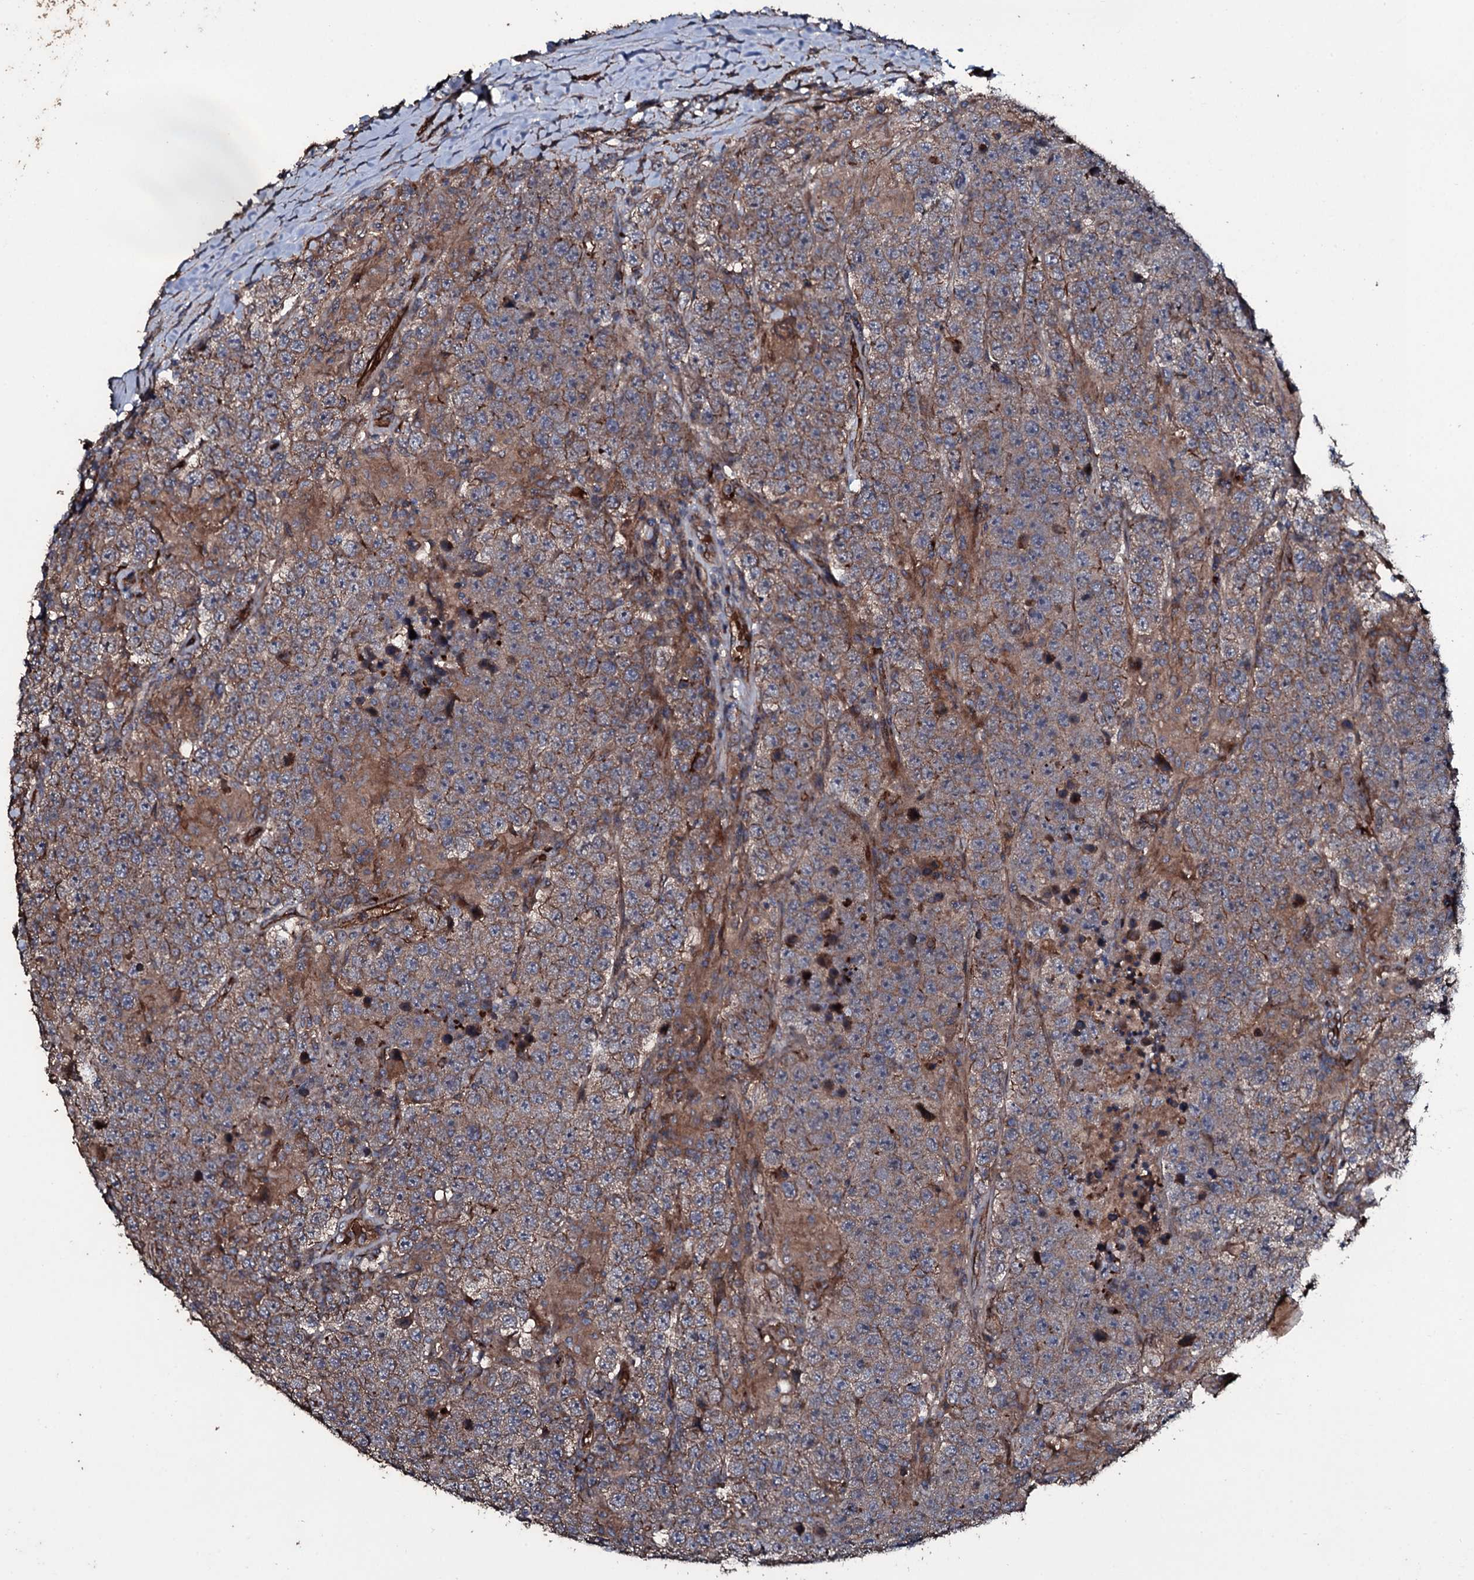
{"staining": {"intensity": "weak", "quantity": "25%-75%", "location": "cytoplasmic/membranous"}, "tissue": "testis cancer", "cell_type": "Tumor cells", "image_type": "cancer", "snomed": [{"axis": "morphology", "description": "Normal tissue, NOS"}, {"axis": "morphology", "description": "Urothelial carcinoma, High grade"}, {"axis": "morphology", "description": "Seminoma, NOS"}, {"axis": "morphology", "description": "Carcinoma, Embryonal, NOS"}, {"axis": "topography", "description": "Urinary bladder"}, {"axis": "topography", "description": "Testis"}], "caption": "Seminoma (testis) tissue exhibits weak cytoplasmic/membranous expression in about 25%-75% of tumor cells, visualized by immunohistochemistry.", "gene": "ZSWIM8", "patient": {"sex": "male", "age": 41}}